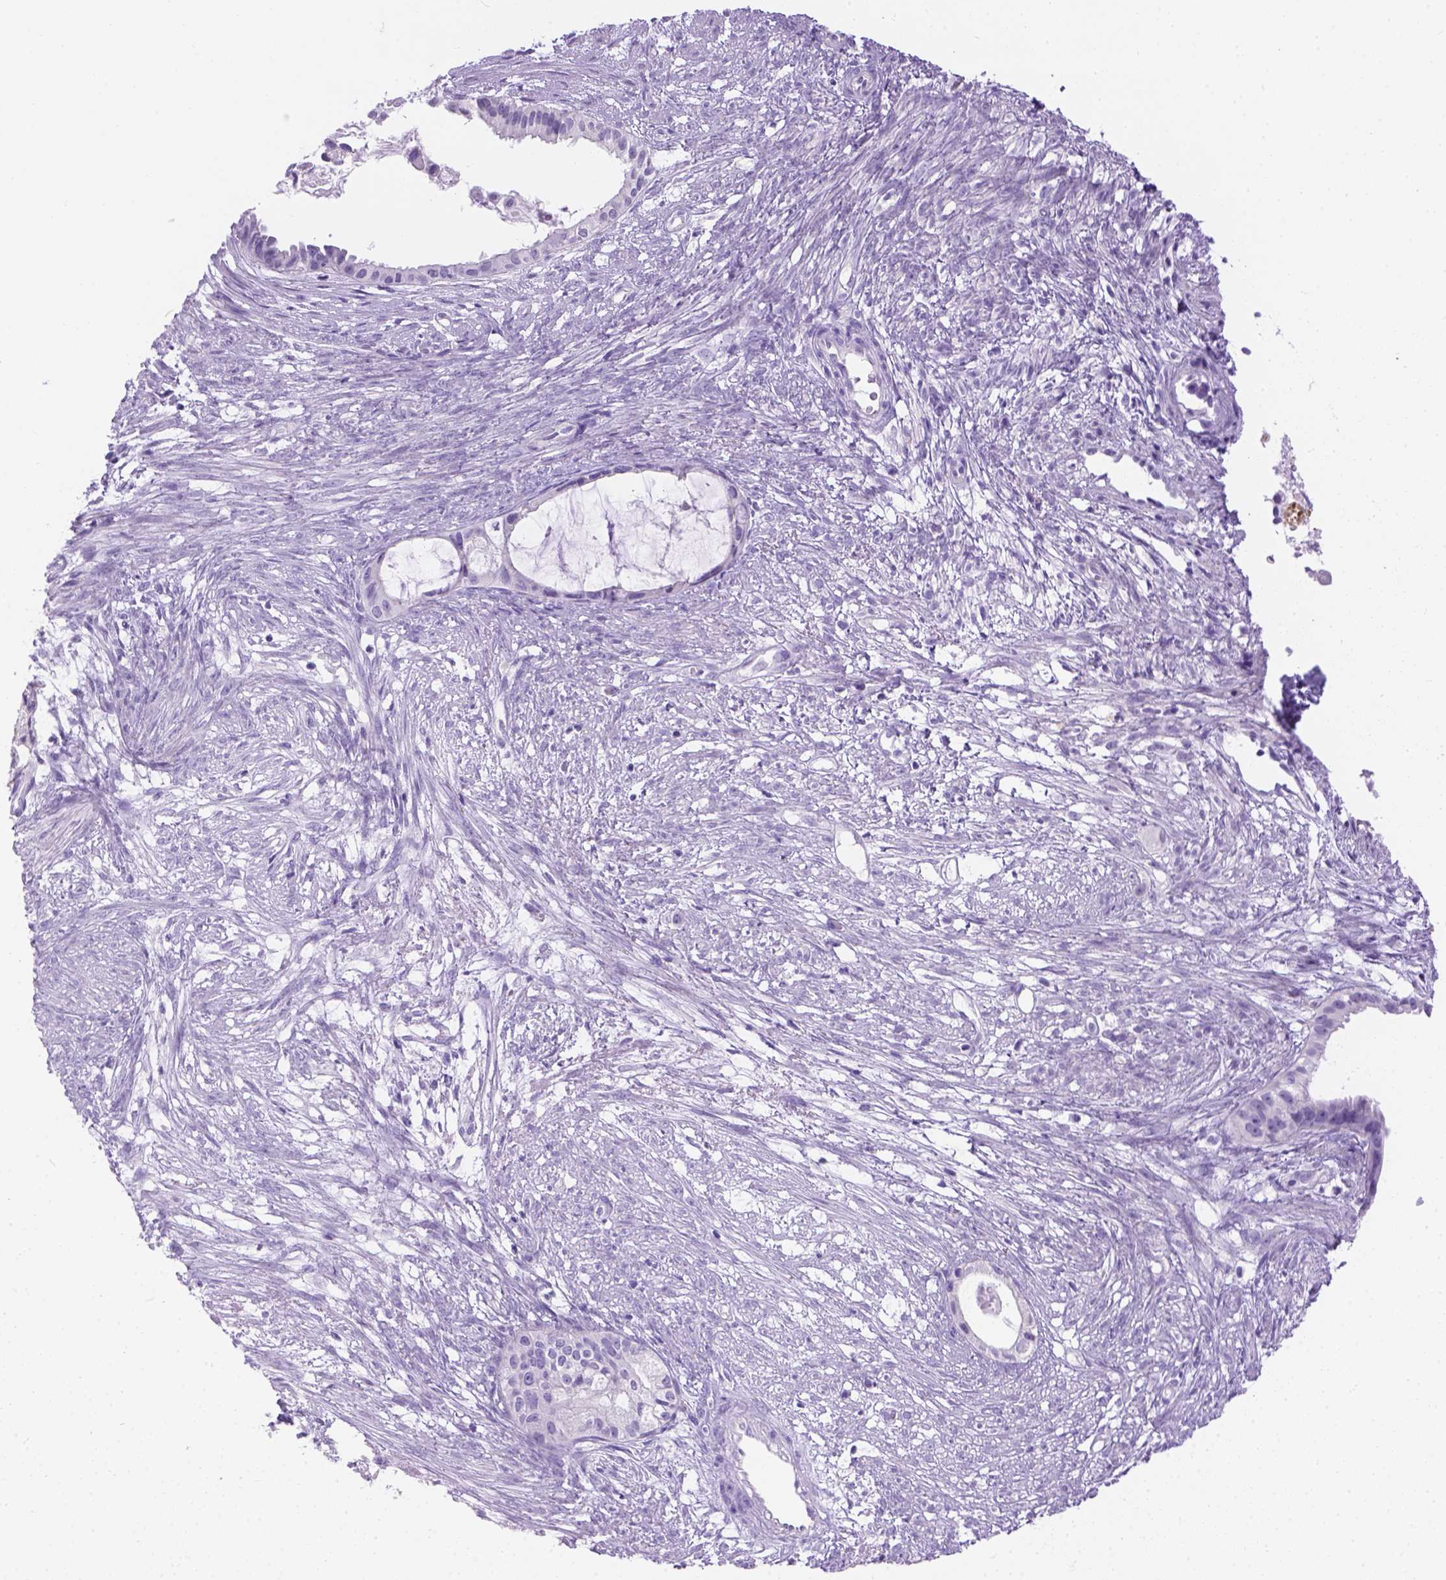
{"staining": {"intensity": "negative", "quantity": "none", "location": "none"}, "tissue": "endometrial cancer", "cell_type": "Tumor cells", "image_type": "cancer", "snomed": [{"axis": "morphology", "description": "Adenocarcinoma, NOS"}, {"axis": "topography", "description": "Endometrium"}], "caption": "Tumor cells are negative for protein expression in human adenocarcinoma (endometrial).", "gene": "TMEM38A", "patient": {"sex": "female", "age": 86}}